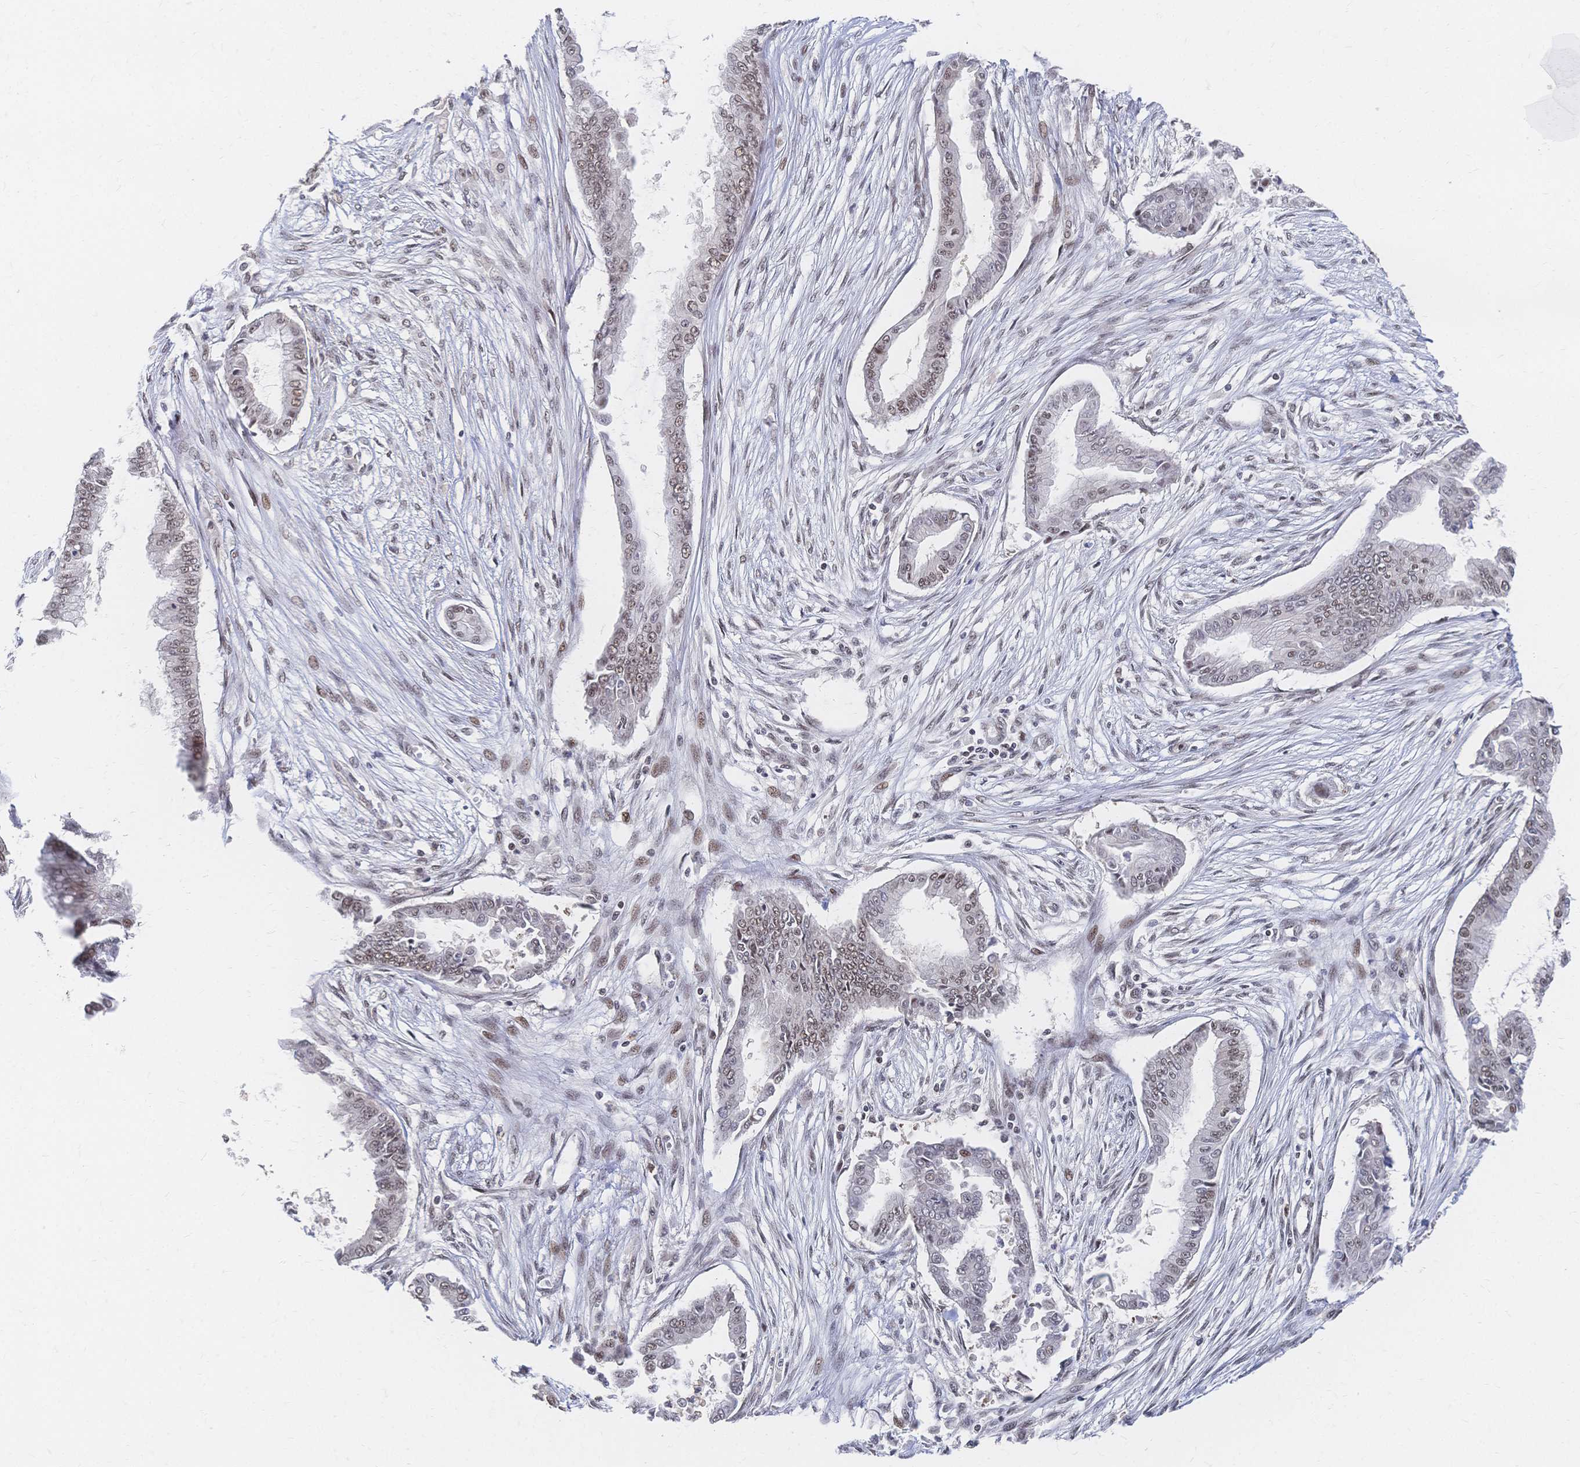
{"staining": {"intensity": "weak", "quantity": ">75%", "location": "nuclear"}, "tissue": "pancreatic cancer", "cell_type": "Tumor cells", "image_type": "cancer", "snomed": [{"axis": "morphology", "description": "Adenocarcinoma, NOS"}, {"axis": "topography", "description": "Pancreas"}], "caption": "Immunohistochemical staining of human pancreatic adenocarcinoma shows low levels of weak nuclear protein staining in approximately >75% of tumor cells. The protein of interest is stained brown, and the nuclei are stained in blue (DAB IHC with brightfield microscopy, high magnification).", "gene": "NELFA", "patient": {"sex": "female", "age": 68}}